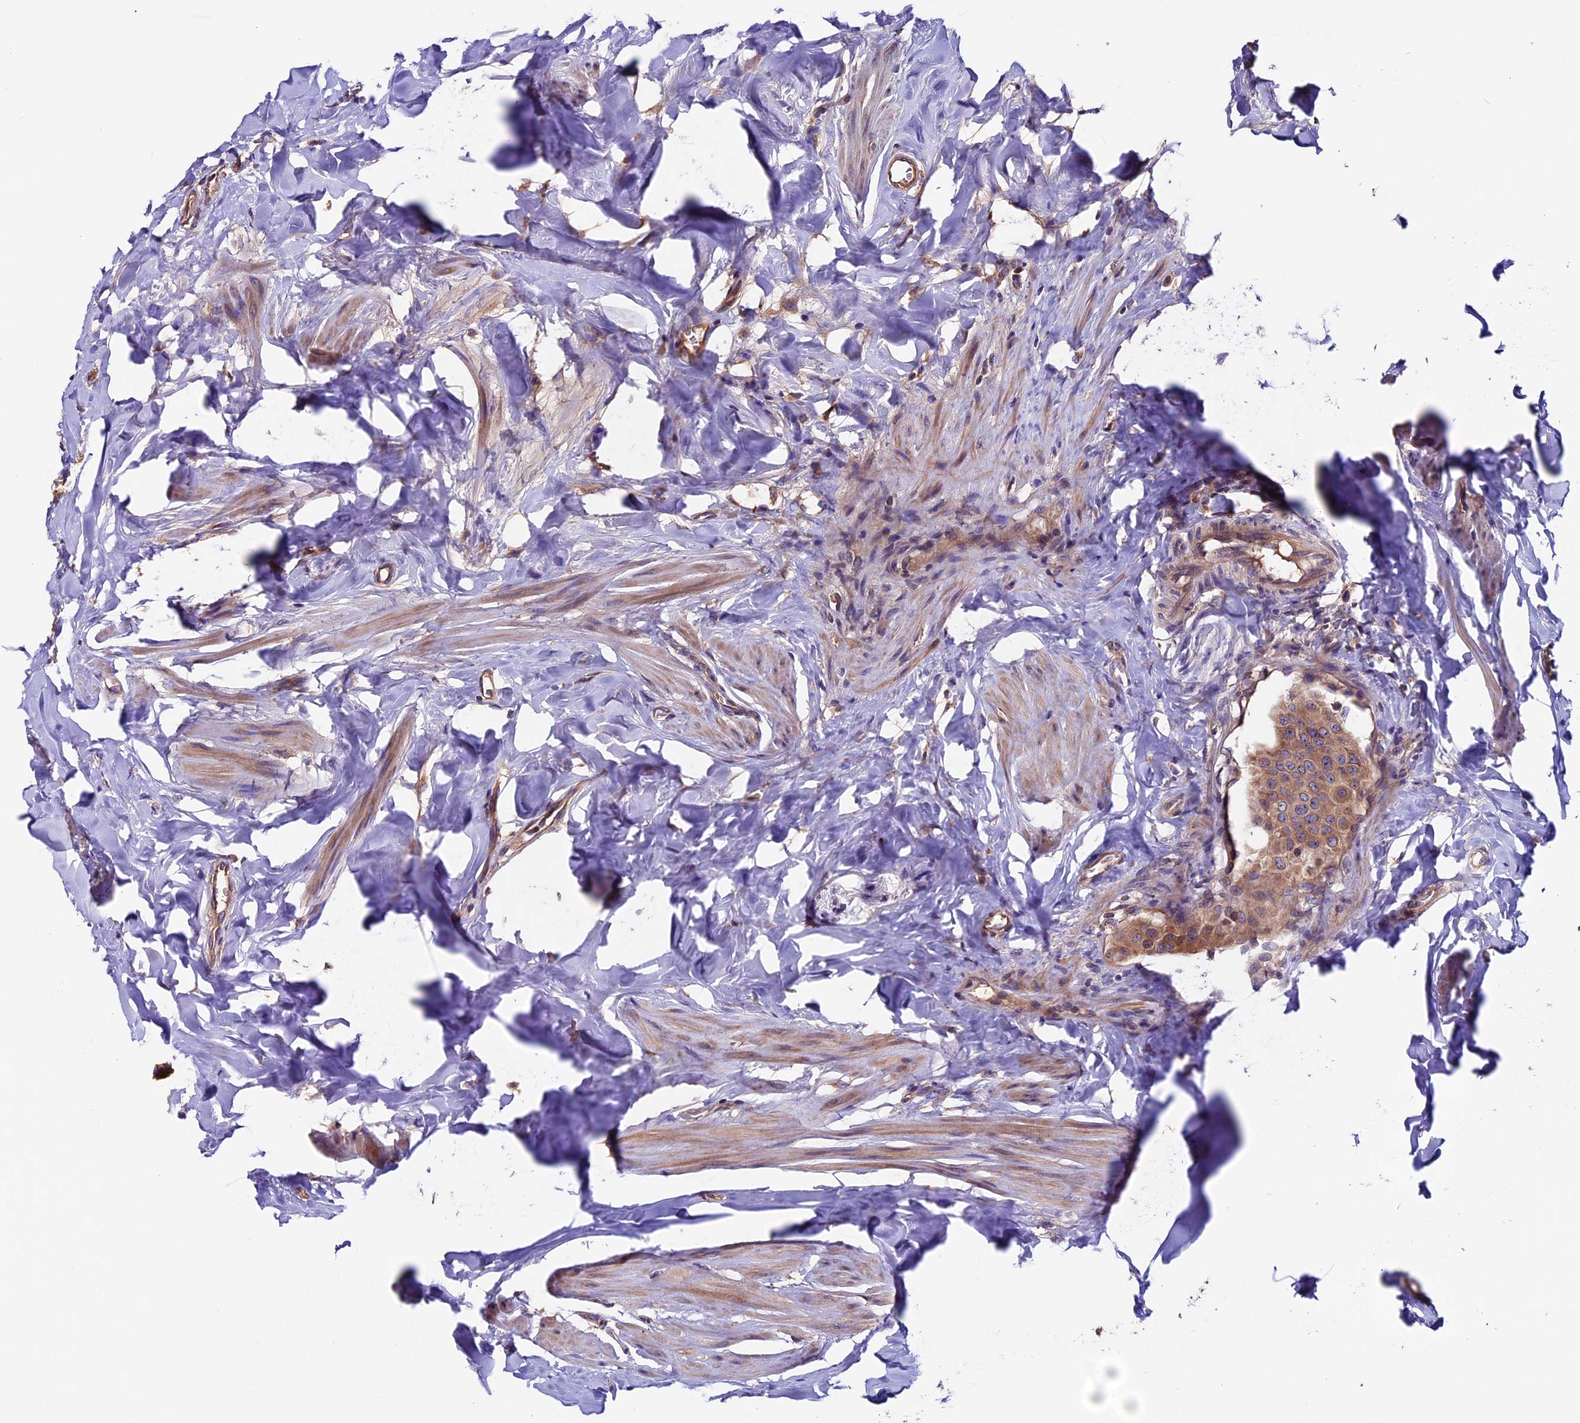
{"staining": {"intensity": "moderate", "quantity": ">75%", "location": "cytoplasmic/membranous"}, "tissue": "breast cancer", "cell_type": "Tumor cells", "image_type": "cancer", "snomed": [{"axis": "morphology", "description": "Duct carcinoma"}, {"axis": "topography", "description": "Breast"}], "caption": "A high-resolution image shows IHC staining of breast cancer (infiltrating ductal carcinoma), which demonstrates moderate cytoplasmic/membranous expression in about >75% of tumor cells.", "gene": "ZNF598", "patient": {"sex": "female", "age": 40}}